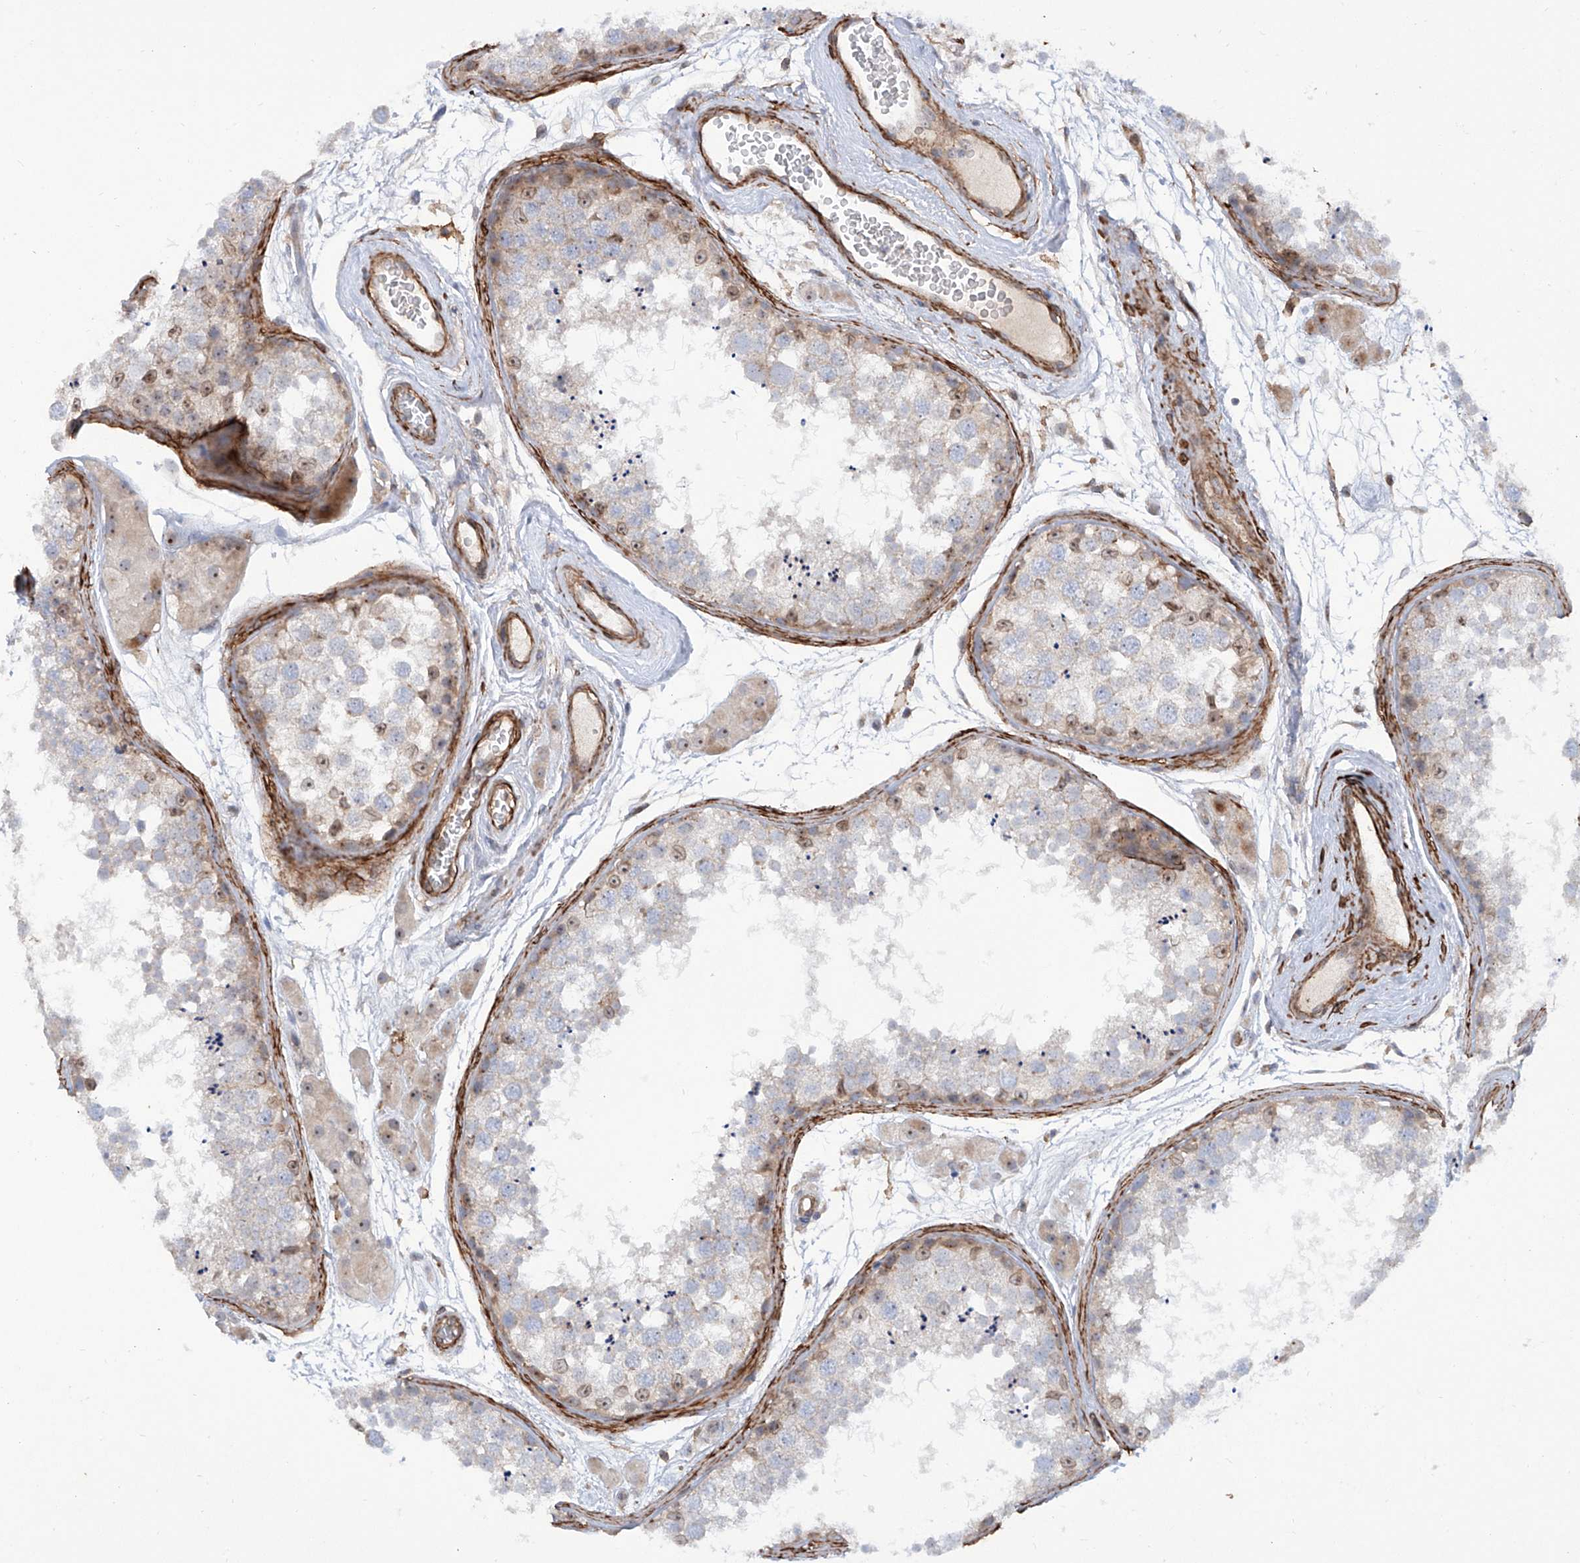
{"staining": {"intensity": "moderate", "quantity": "<25%", "location": "cytoplasmic/membranous,nuclear"}, "tissue": "testis", "cell_type": "Cells in seminiferous ducts", "image_type": "normal", "snomed": [{"axis": "morphology", "description": "Normal tissue, NOS"}, {"axis": "topography", "description": "Testis"}], "caption": "IHC photomicrograph of unremarkable testis: testis stained using immunohistochemistry reveals low levels of moderate protein expression localized specifically in the cytoplasmic/membranous,nuclear of cells in seminiferous ducts, appearing as a cytoplasmic/membranous,nuclear brown color.", "gene": "ZNF490", "patient": {"sex": "male", "age": 56}}